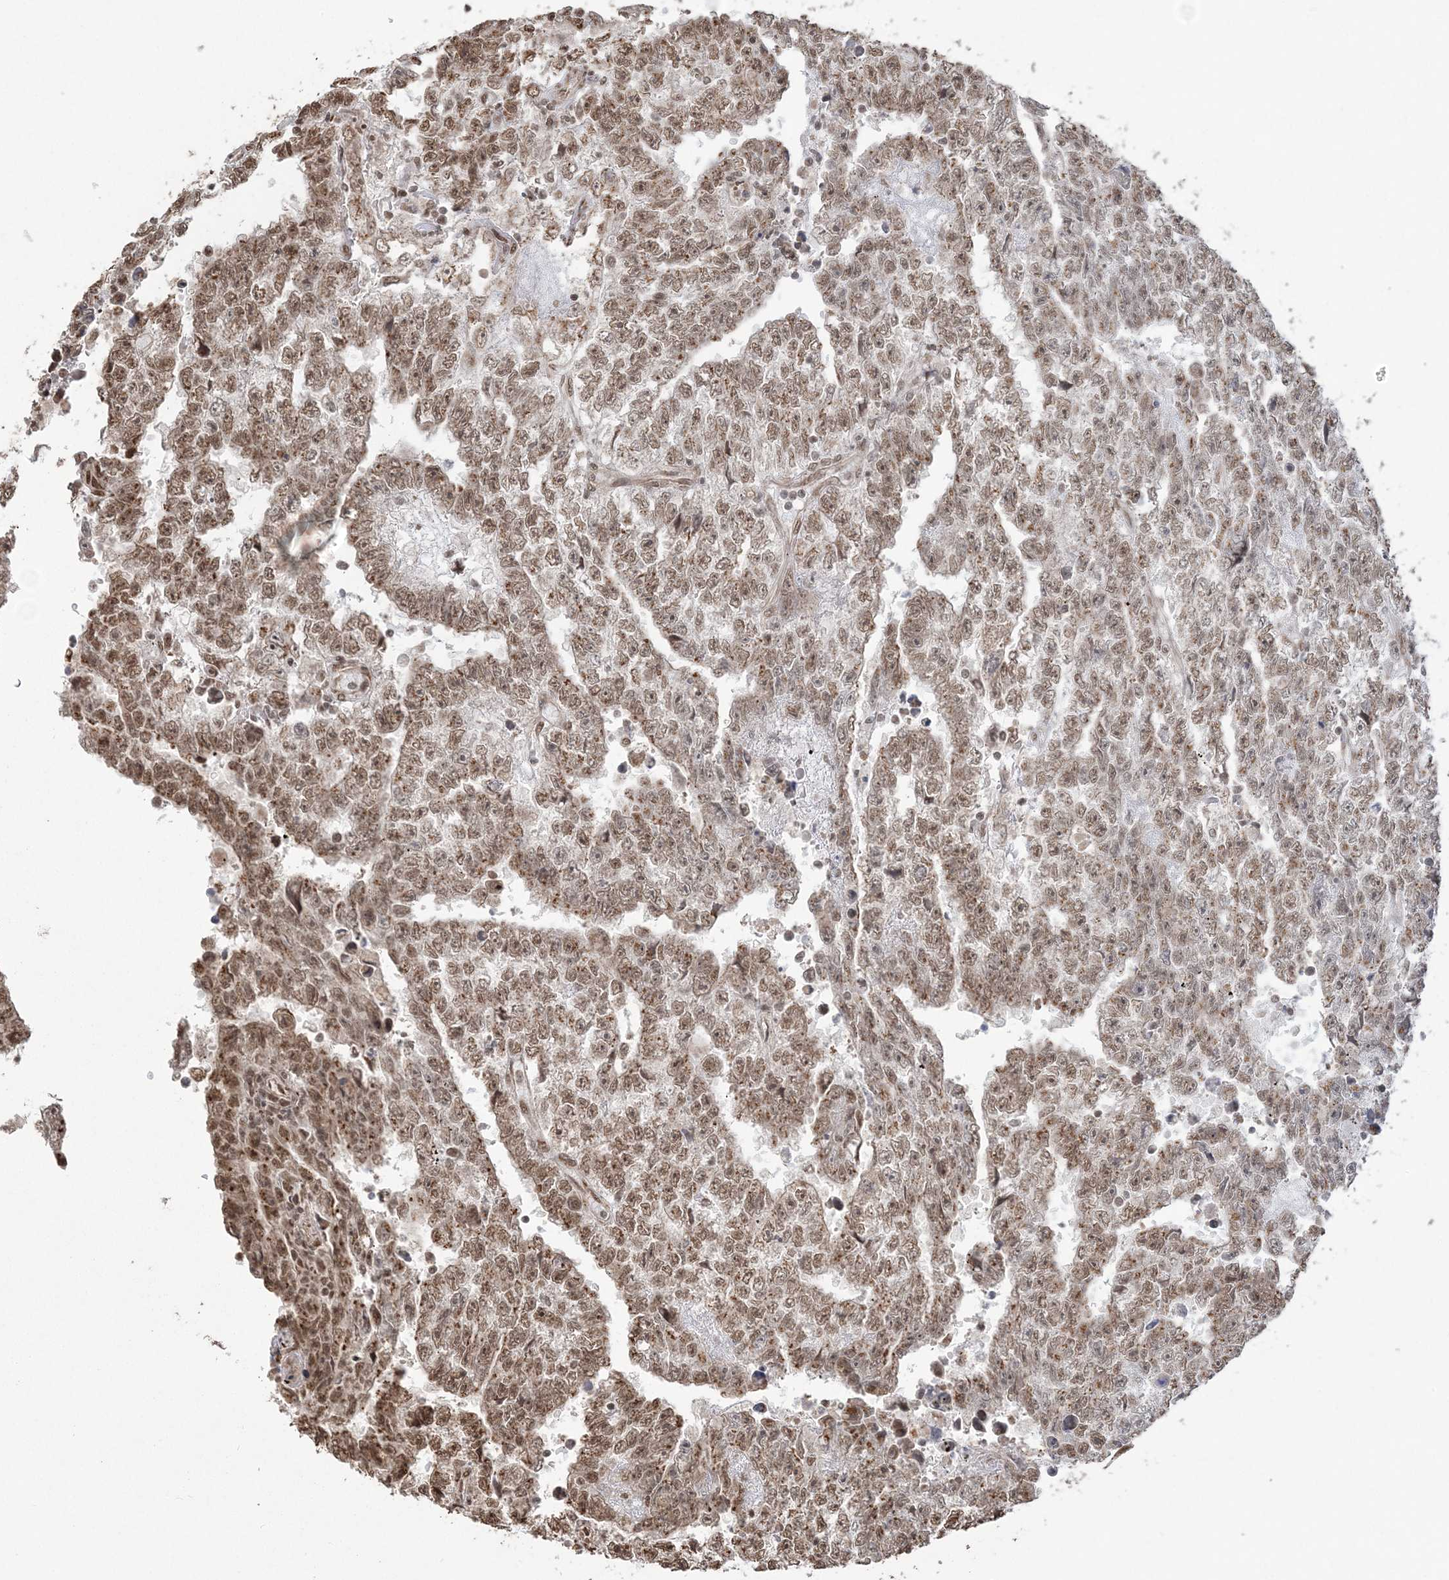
{"staining": {"intensity": "moderate", "quantity": ">75%", "location": "nuclear"}, "tissue": "testis cancer", "cell_type": "Tumor cells", "image_type": "cancer", "snomed": [{"axis": "morphology", "description": "Carcinoma, Embryonal, NOS"}, {"axis": "topography", "description": "Testis"}], "caption": "IHC staining of testis embryonal carcinoma, which exhibits medium levels of moderate nuclear staining in approximately >75% of tumor cells indicating moderate nuclear protein staining. The staining was performed using DAB (3,3'-diaminobenzidine) (brown) for protein detection and nuclei were counterstained in hematoxylin (blue).", "gene": "ZNF839", "patient": {"sex": "male", "age": 25}}